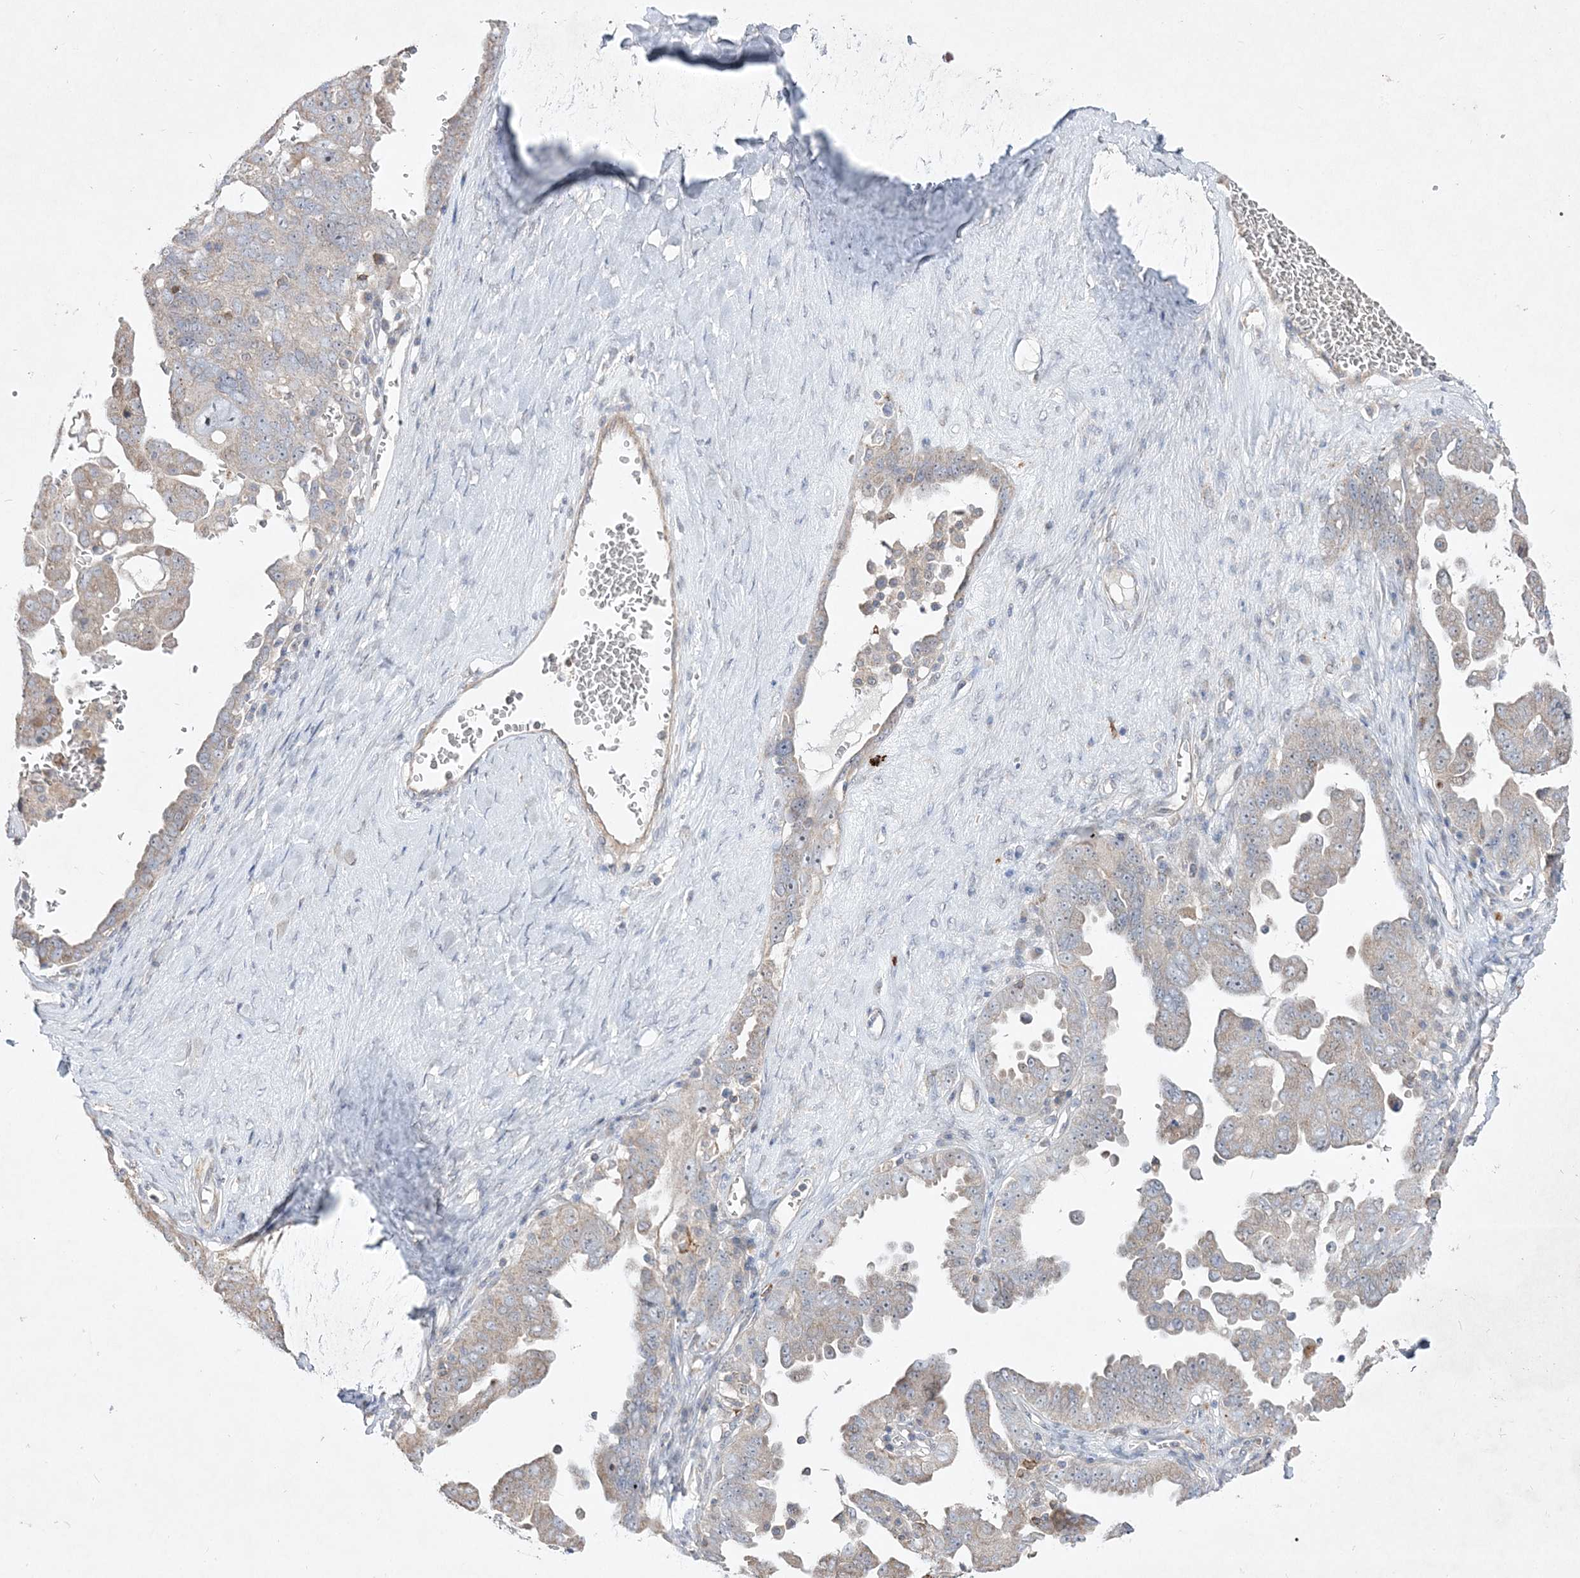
{"staining": {"intensity": "negative", "quantity": "none", "location": "none"}, "tissue": "ovarian cancer", "cell_type": "Tumor cells", "image_type": "cancer", "snomed": [{"axis": "morphology", "description": "Carcinoma, endometroid"}, {"axis": "topography", "description": "Ovary"}], "caption": "Protein analysis of endometroid carcinoma (ovarian) displays no significant staining in tumor cells. (Stains: DAB immunohistochemistry (IHC) with hematoxylin counter stain, Microscopy: brightfield microscopy at high magnification).", "gene": "CLNK", "patient": {"sex": "female", "age": 62}}